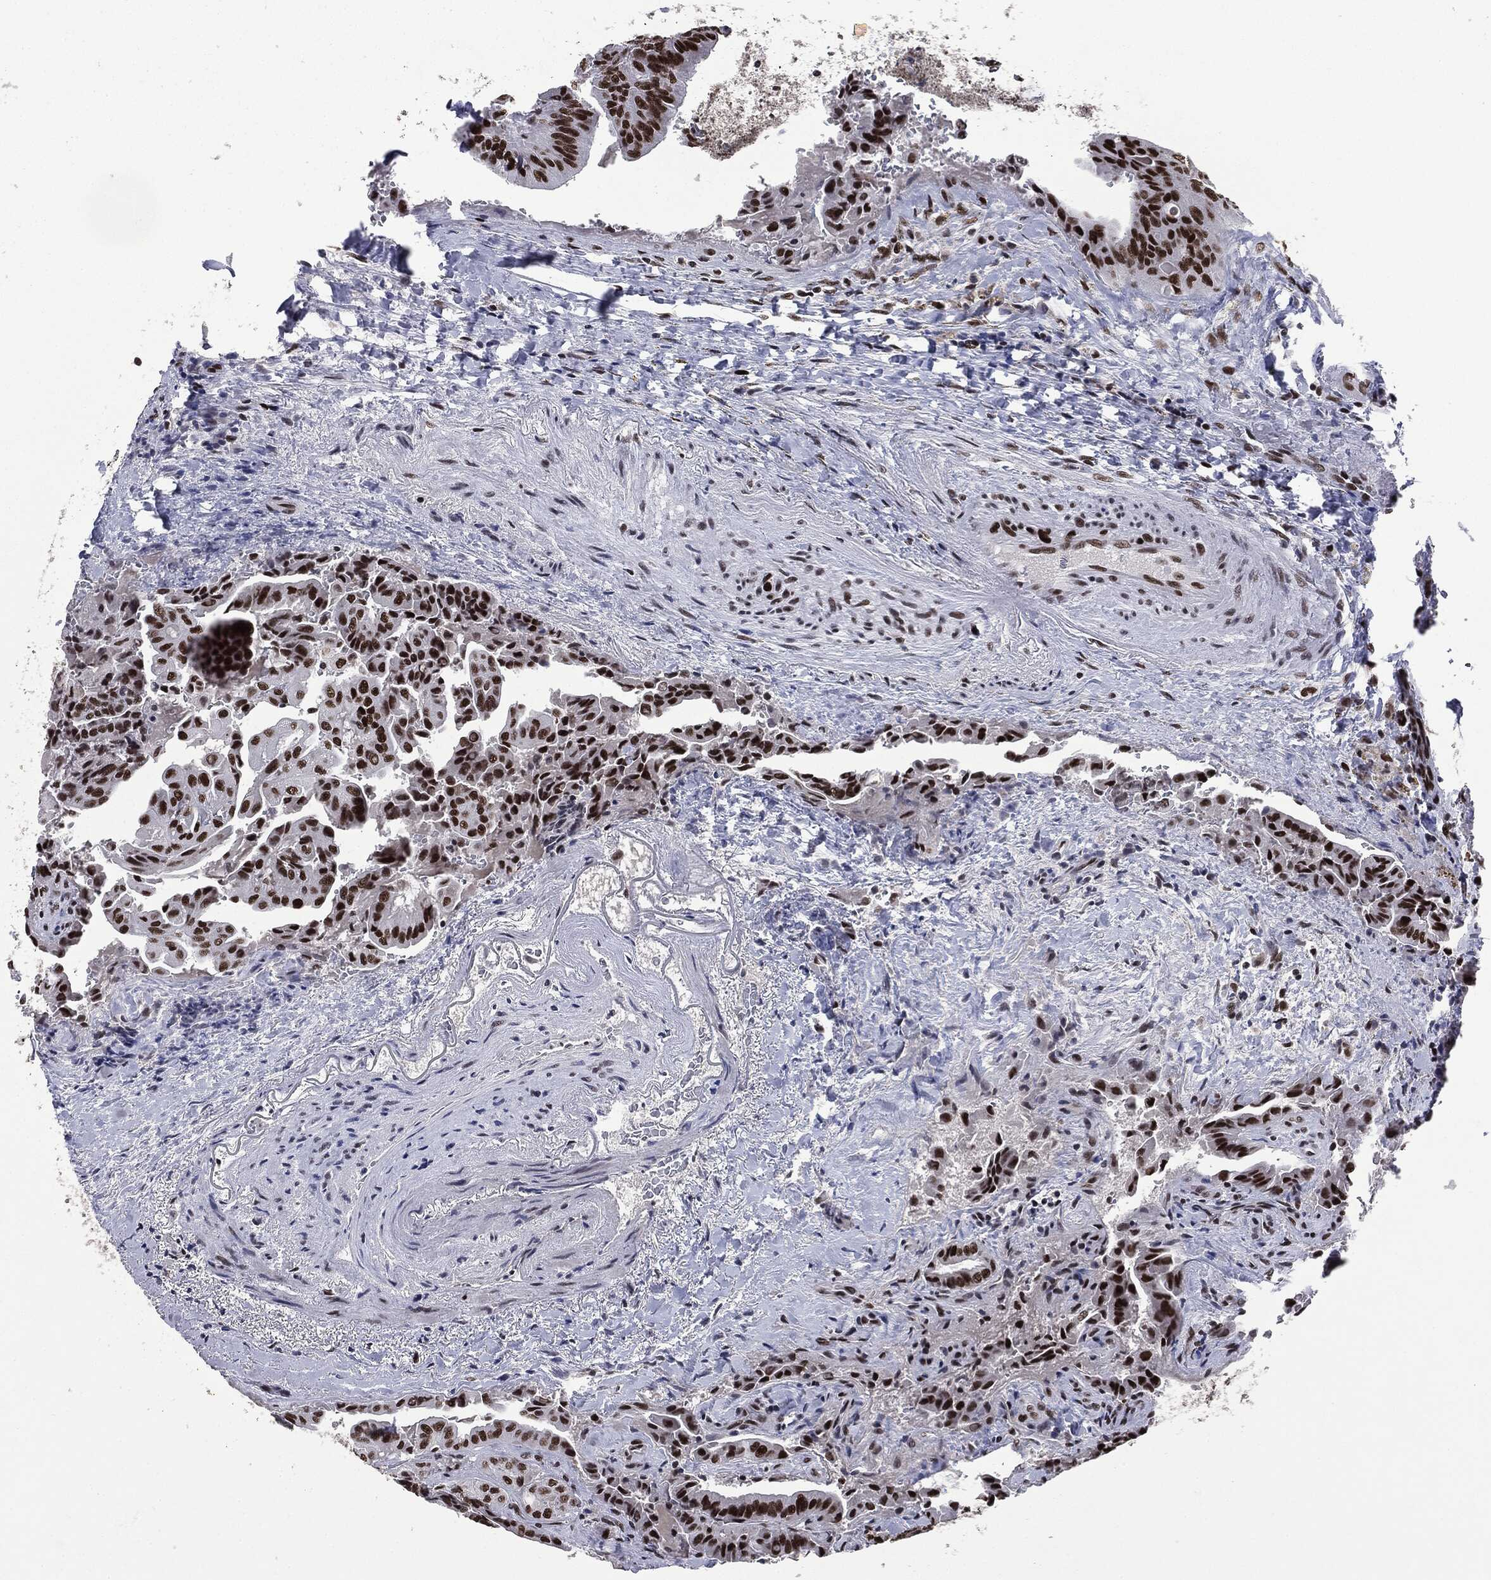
{"staining": {"intensity": "strong", "quantity": ">75%", "location": "nuclear"}, "tissue": "thyroid cancer", "cell_type": "Tumor cells", "image_type": "cancer", "snomed": [{"axis": "morphology", "description": "Papillary adenocarcinoma, NOS"}, {"axis": "topography", "description": "Thyroid gland"}], "caption": "Human thyroid papillary adenocarcinoma stained for a protein (brown) reveals strong nuclear positive expression in about >75% of tumor cells.", "gene": "MSH2", "patient": {"sex": "female", "age": 68}}